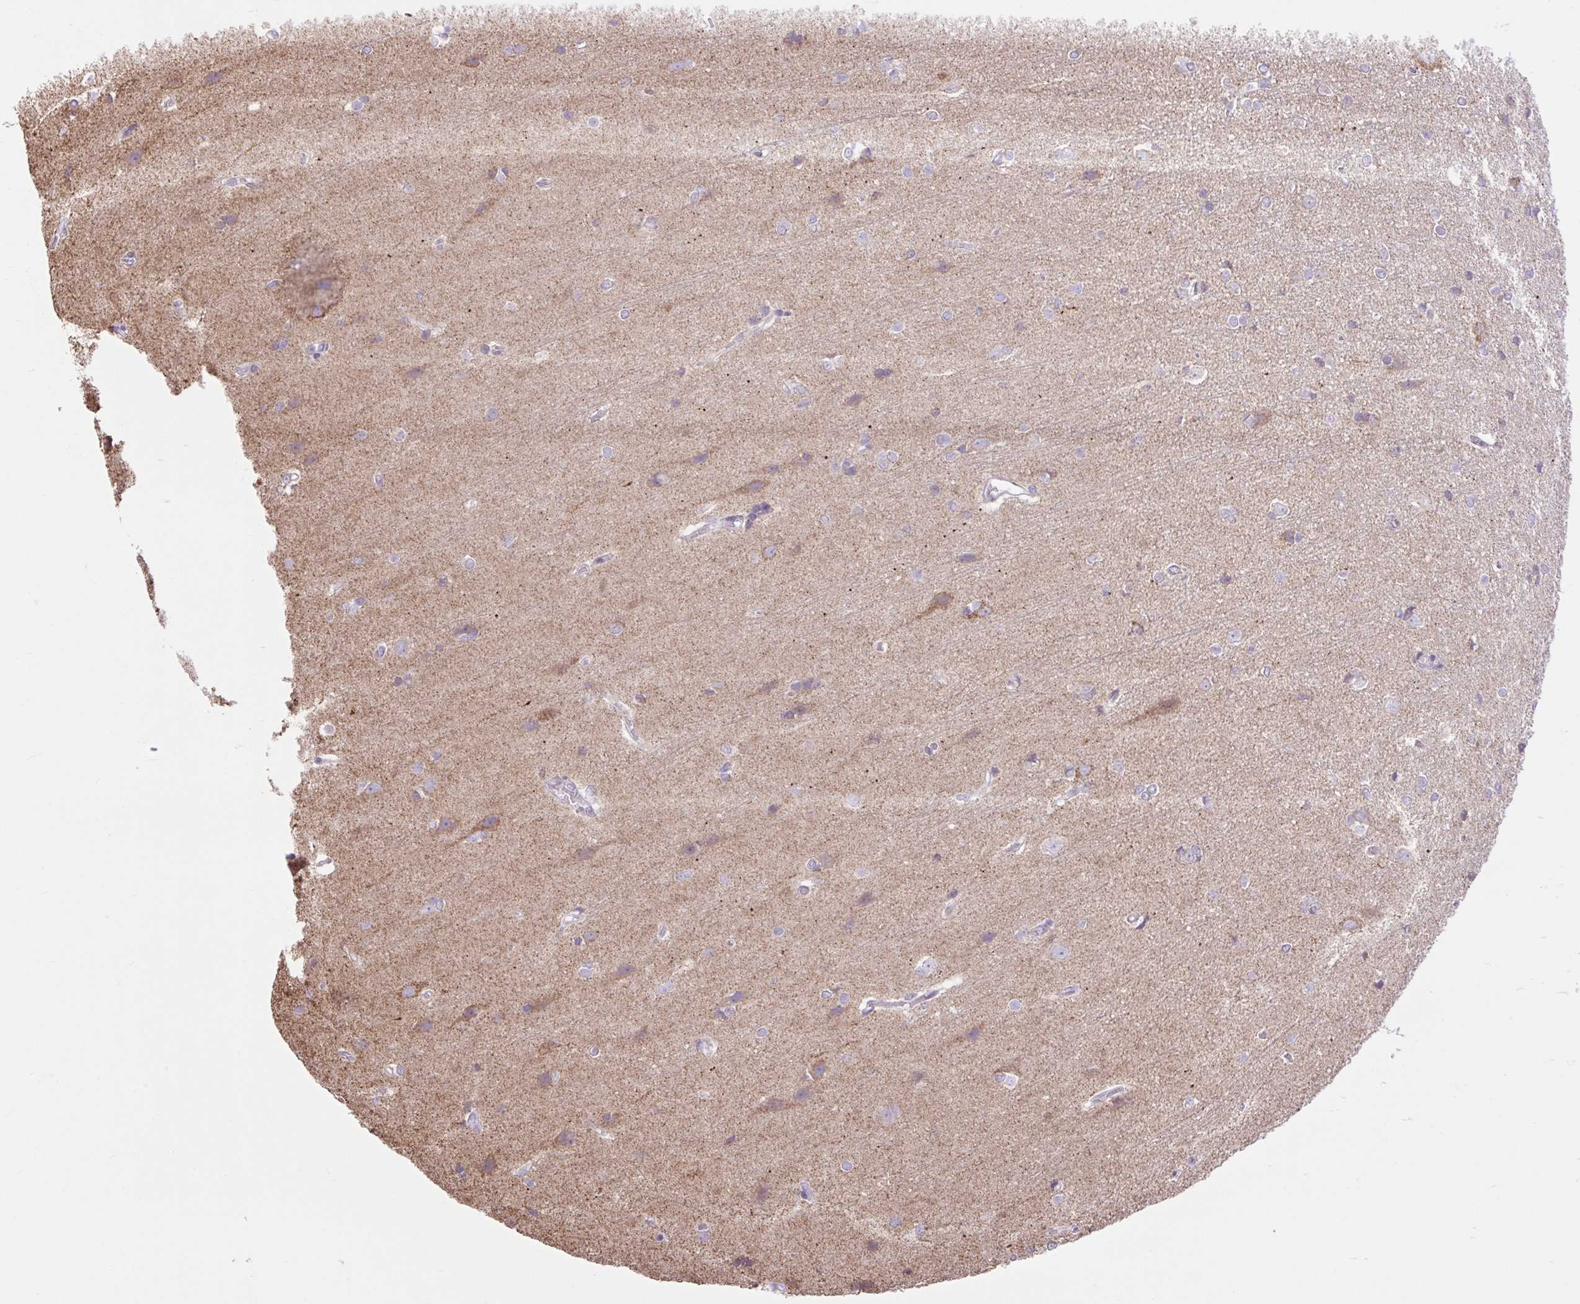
{"staining": {"intensity": "negative", "quantity": "none", "location": "none"}, "tissue": "cerebral cortex", "cell_type": "Endothelial cells", "image_type": "normal", "snomed": [{"axis": "morphology", "description": "Normal tissue, NOS"}, {"axis": "topography", "description": "Cerebral cortex"}], "caption": "Photomicrograph shows no significant protein positivity in endothelial cells of benign cerebral cortex. (DAB IHC with hematoxylin counter stain).", "gene": "SCO2", "patient": {"sex": "male", "age": 37}}